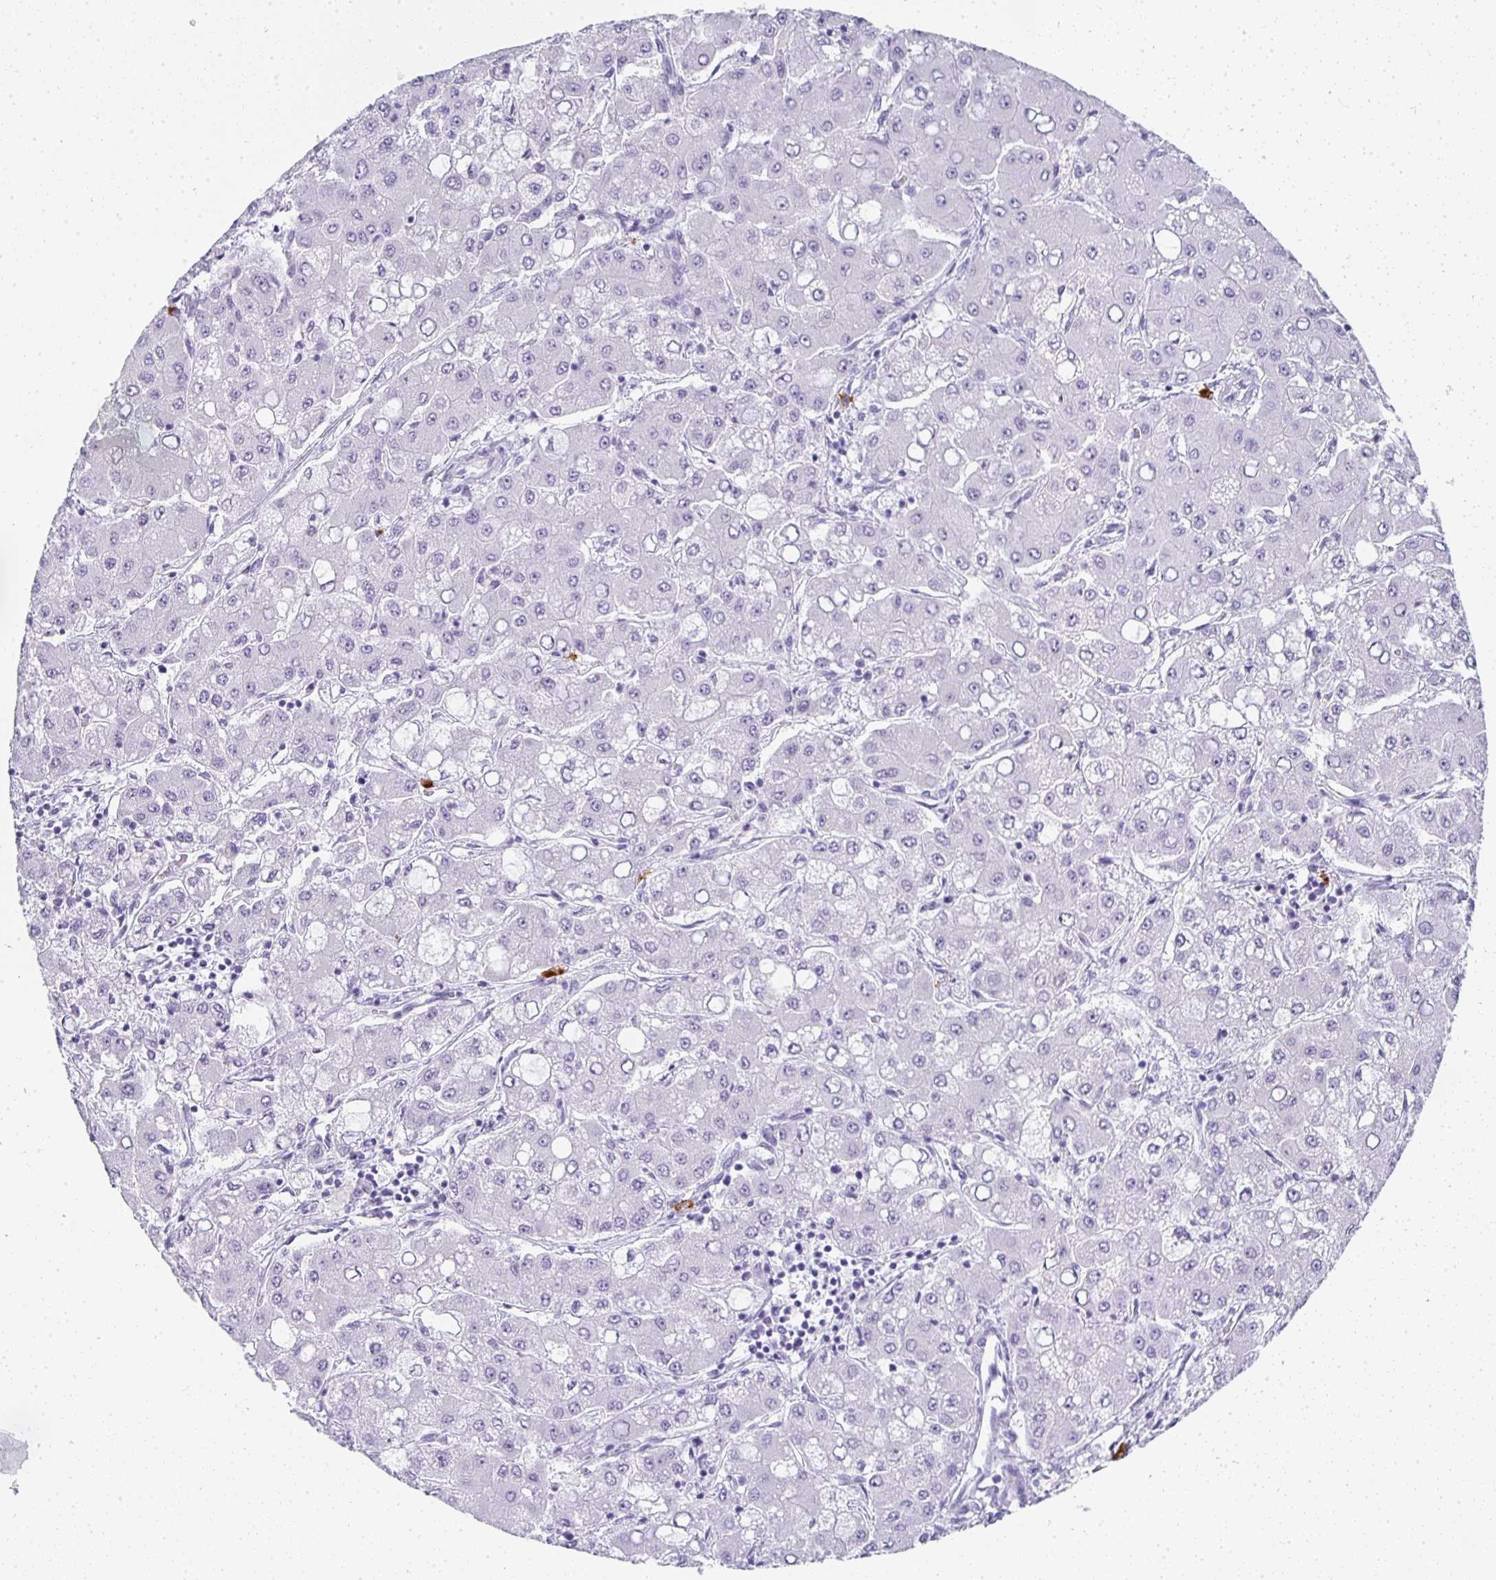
{"staining": {"intensity": "negative", "quantity": "none", "location": "none"}, "tissue": "liver cancer", "cell_type": "Tumor cells", "image_type": "cancer", "snomed": [{"axis": "morphology", "description": "Carcinoma, Hepatocellular, NOS"}, {"axis": "topography", "description": "Liver"}], "caption": "High power microscopy photomicrograph of an immunohistochemistry (IHC) image of hepatocellular carcinoma (liver), revealing no significant staining in tumor cells. Brightfield microscopy of immunohistochemistry stained with DAB (3,3'-diaminobenzidine) (brown) and hematoxylin (blue), captured at high magnification.", "gene": "TPSD1", "patient": {"sex": "male", "age": 40}}